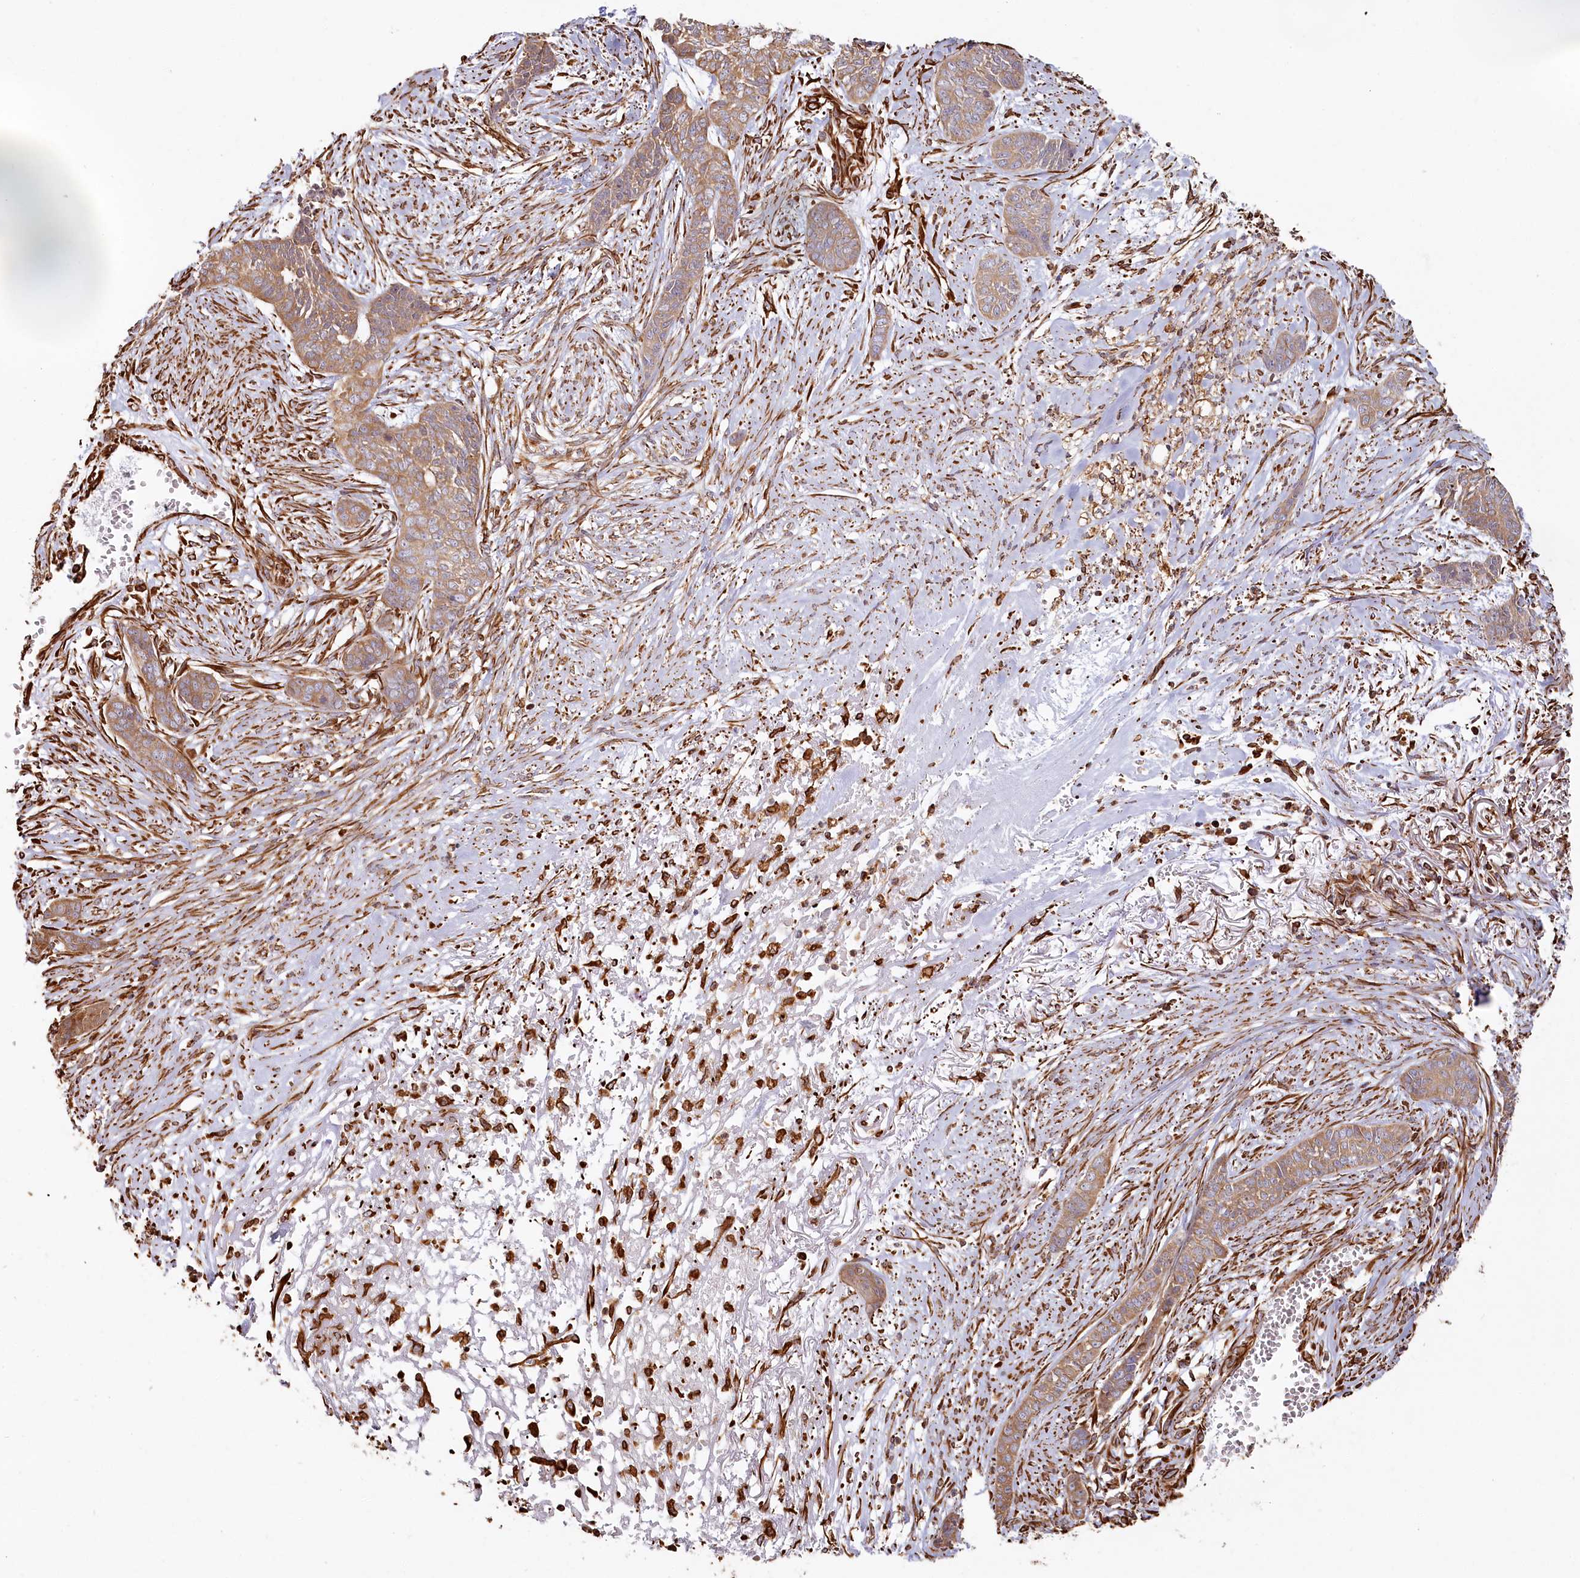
{"staining": {"intensity": "moderate", "quantity": ">75%", "location": "cytoplasmic/membranous"}, "tissue": "skin cancer", "cell_type": "Tumor cells", "image_type": "cancer", "snomed": [{"axis": "morphology", "description": "Basal cell carcinoma"}, {"axis": "topography", "description": "Skin"}], "caption": "The immunohistochemical stain highlights moderate cytoplasmic/membranous positivity in tumor cells of skin cancer tissue.", "gene": "TTC1", "patient": {"sex": "female", "age": 64}}